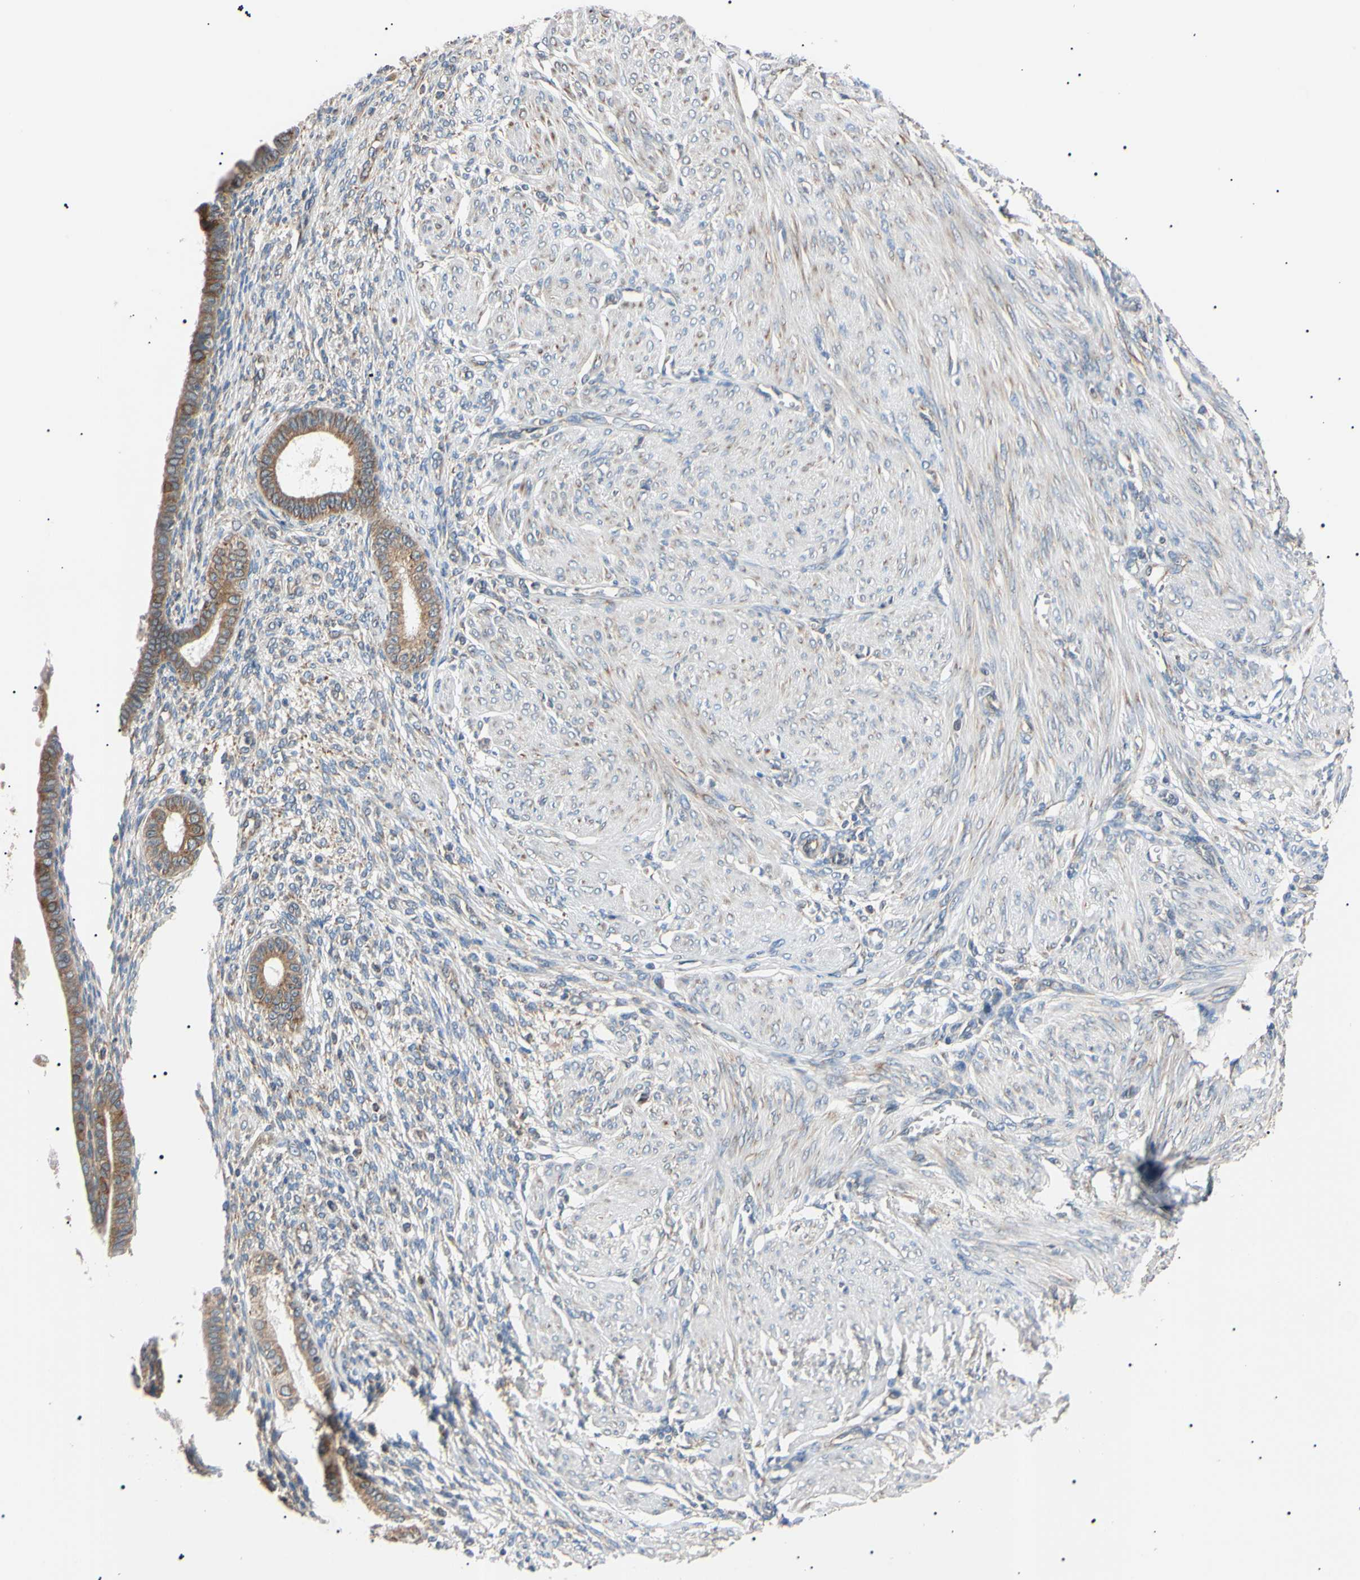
{"staining": {"intensity": "weak", "quantity": "25%-75%", "location": "cytoplasmic/membranous"}, "tissue": "endometrium", "cell_type": "Cells in endometrial stroma", "image_type": "normal", "snomed": [{"axis": "morphology", "description": "Normal tissue, NOS"}, {"axis": "topography", "description": "Endometrium"}], "caption": "A photomicrograph showing weak cytoplasmic/membranous positivity in about 25%-75% of cells in endometrial stroma in normal endometrium, as visualized by brown immunohistochemical staining.", "gene": "VAPA", "patient": {"sex": "female", "age": 72}}